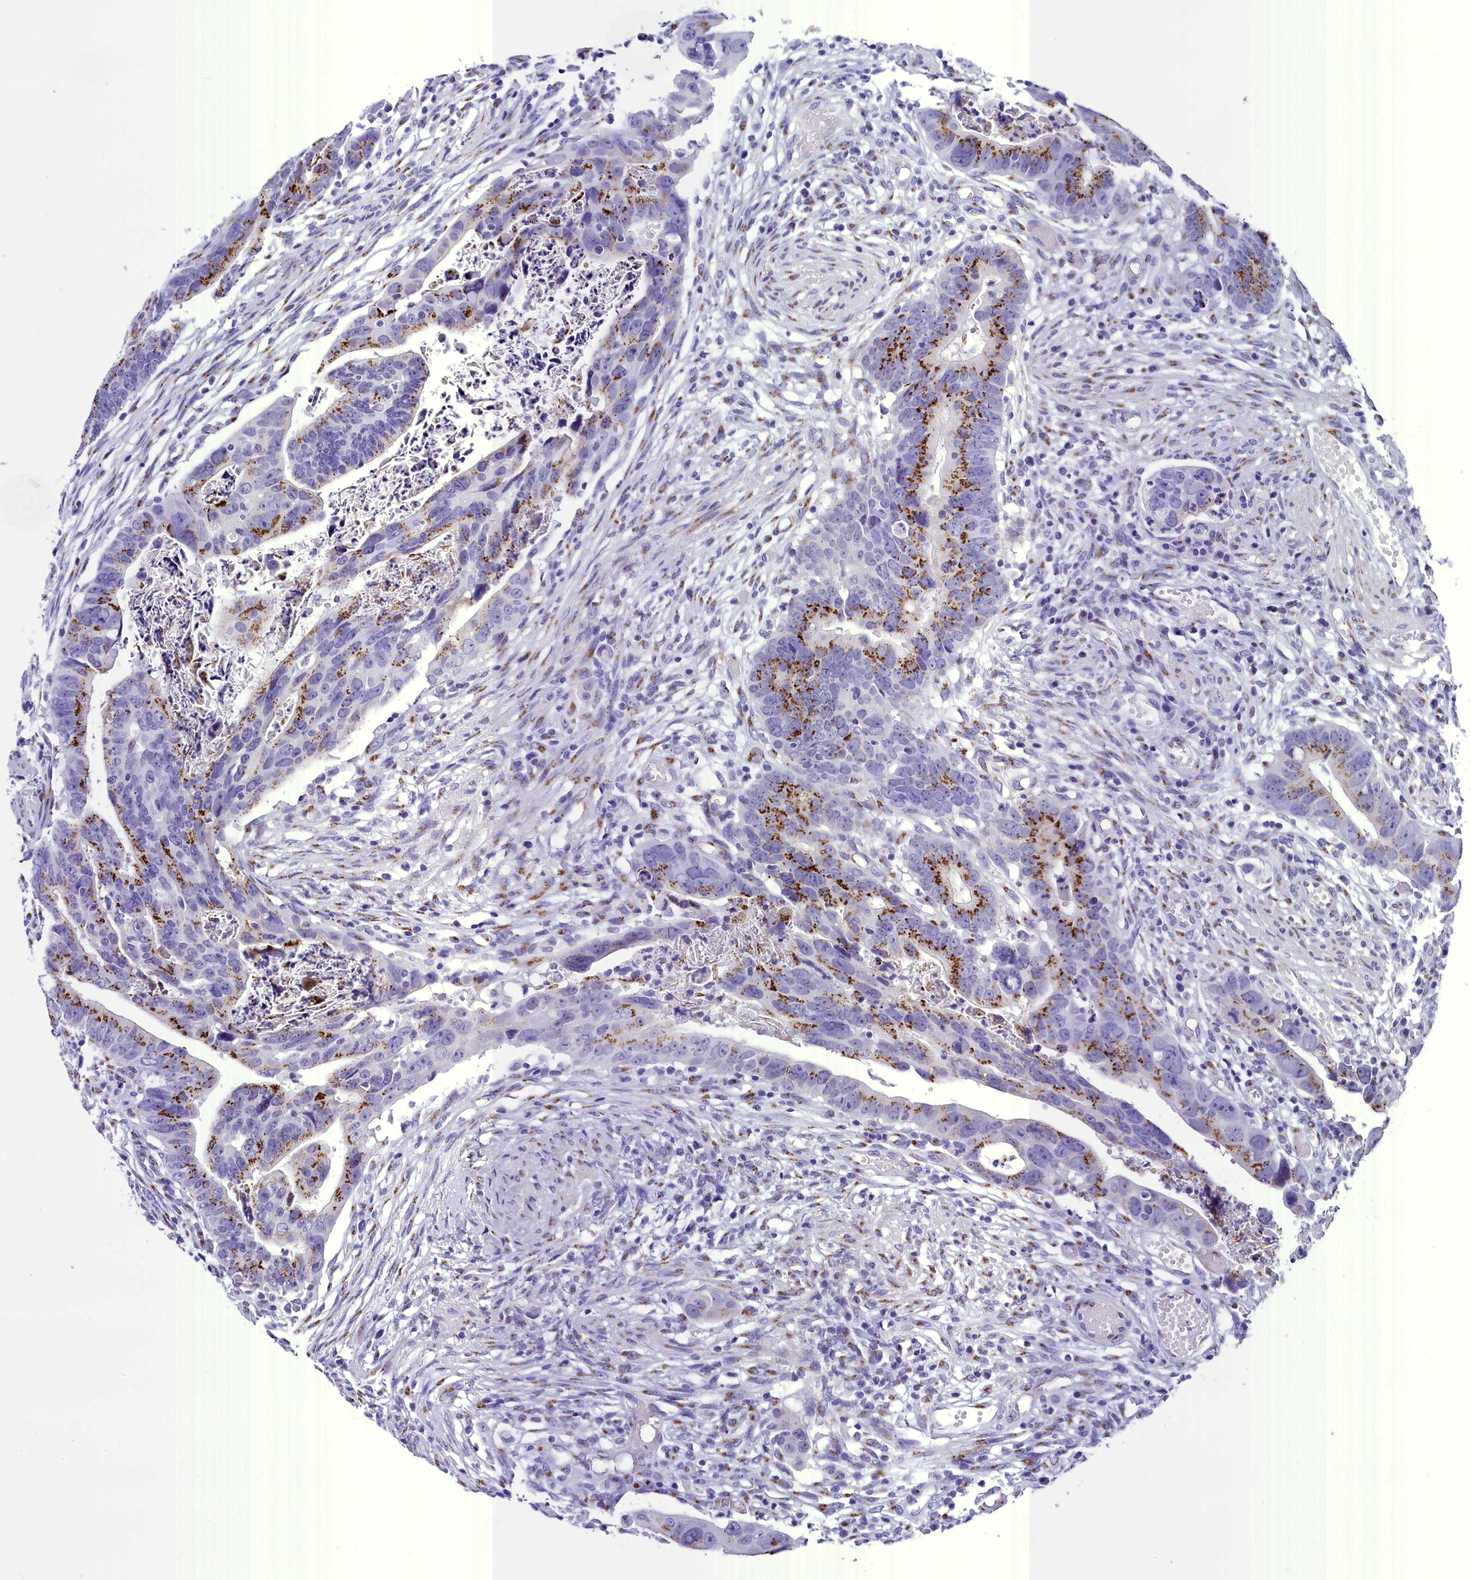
{"staining": {"intensity": "strong", "quantity": ">75%", "location": "cytoplasmic/membranous"}, "tissue": "colorectal cancer", "cell_type": "Tumor cells", "image_type": "cancer", "snomed": [{"axis": "morphology", "description": "Adenocarcinoma, NOS"}, {"axis": "topography", "description": "Rectum"}], "caption": "Immunohistochemical staining of human adenocarcinoma (colorectal) exhibits strong cytoplasmic/membranous protein expression in about >75% of tumor cells. Nuclei are stained in blue.", "gene": "AP3B2", "patient": {"sex": "female", "age": 65}}